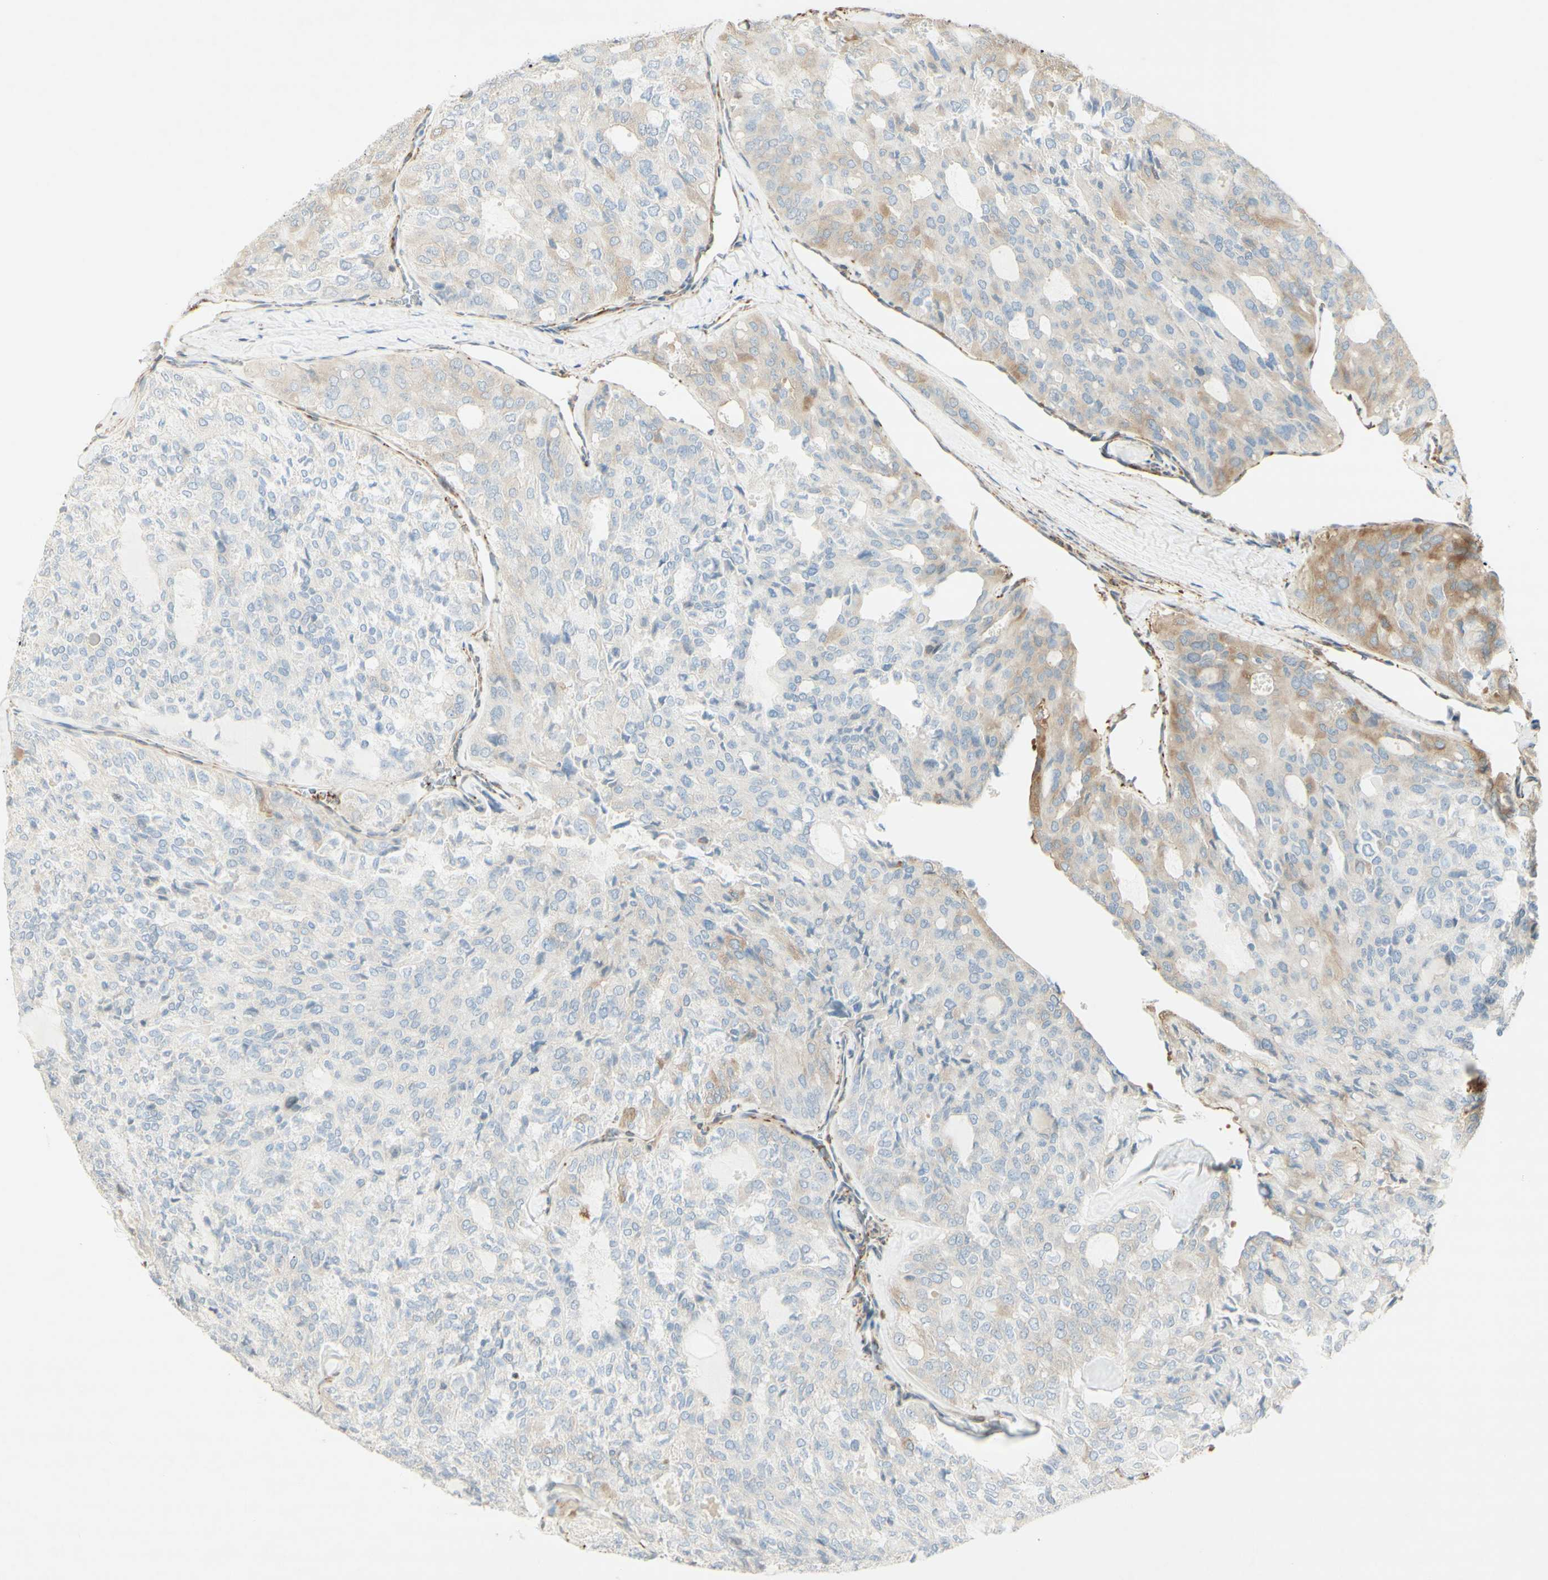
{"staining": {"intensity": "weak", "quantity": "<25%", "location": "cytoplasmic/membranous"}, "tissue": "thyroid cancer", "cell_type": "Tumor cells", "image_type": "cancer", "snomed": [{"axis": "morphology", "description": "Follicular adenoma carcinoma, NOS"}, {"axis": "topography", "description": "Thyroid gland"}], "caption": "Tumor cells are negative for protein expression in human thyroid cancer (follicular adenoma carcinoma). (DAB IHC, high magnification).", "gene": "MAP1B", "patient": {"sex": "male", "age": 75}}